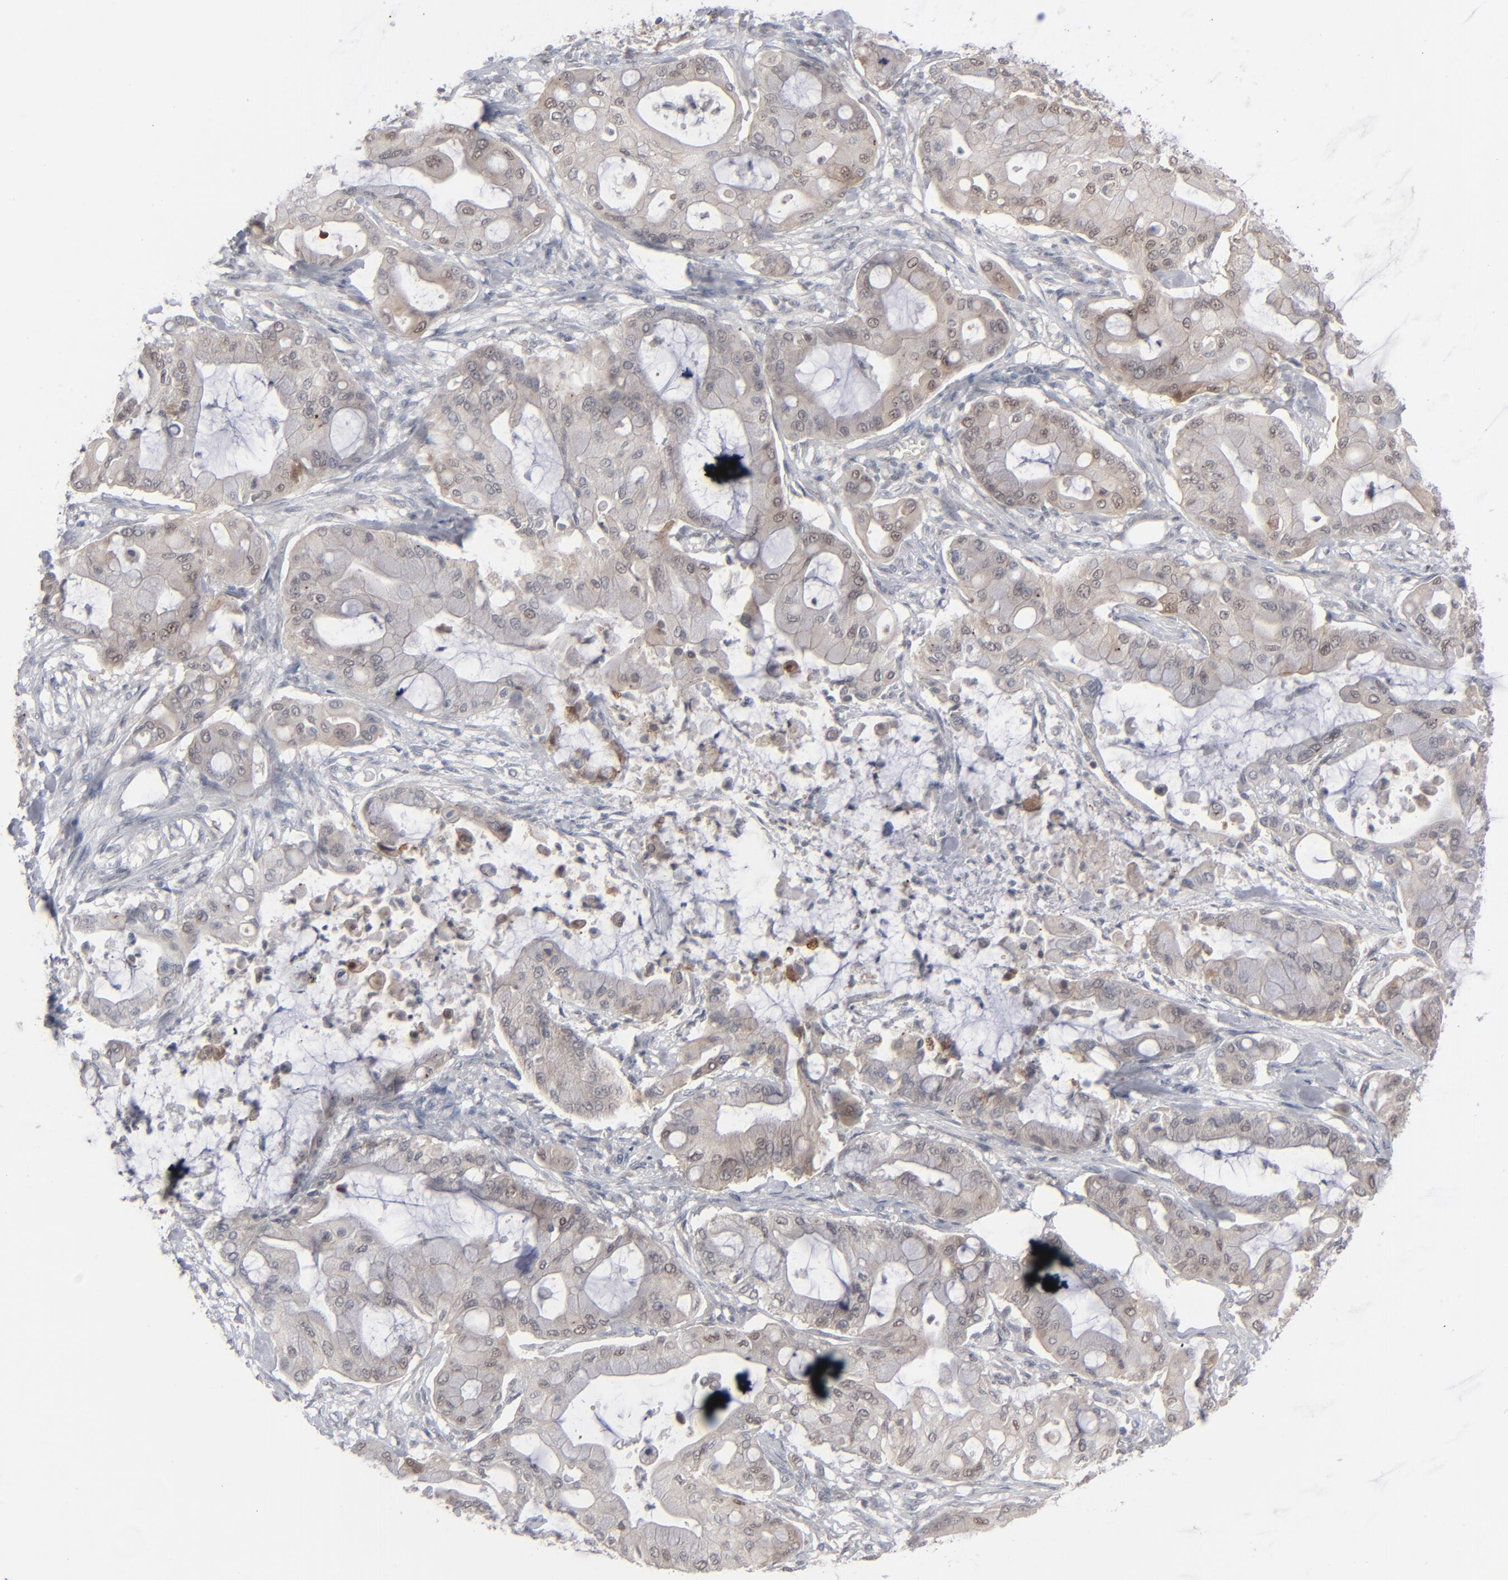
{"staining": {"intensity": "weak", "quantity": ">75%", "location": "cytoplasmic/membranous"}, "tissue": "pancreatic cancer", "cell_type": "Tumor cells", "image_type": "cancer", "snomed": [{"axis": "morphology", "description": "Adenocarcinoma, NOS"}, {"axis": "morphology", "description": "Adenocarcinoma, metastatic, NOS"}, {"axis": "topography", "description": "Lymph node"}, {"axis": "topography", "description": "Pancreas"}, {"axis": "topography", "description": "Duodenum"}], "caption": "Pancreatic cancer (adenocarcinoma) stained with DAB immunohistochemistry (IHC) exhibits low levels of weak cytoplasmic/membranous staining in approximately >75% of tumor cells.", "gene": "POF1B", "patient": {"sex": "female", "age": 64}}